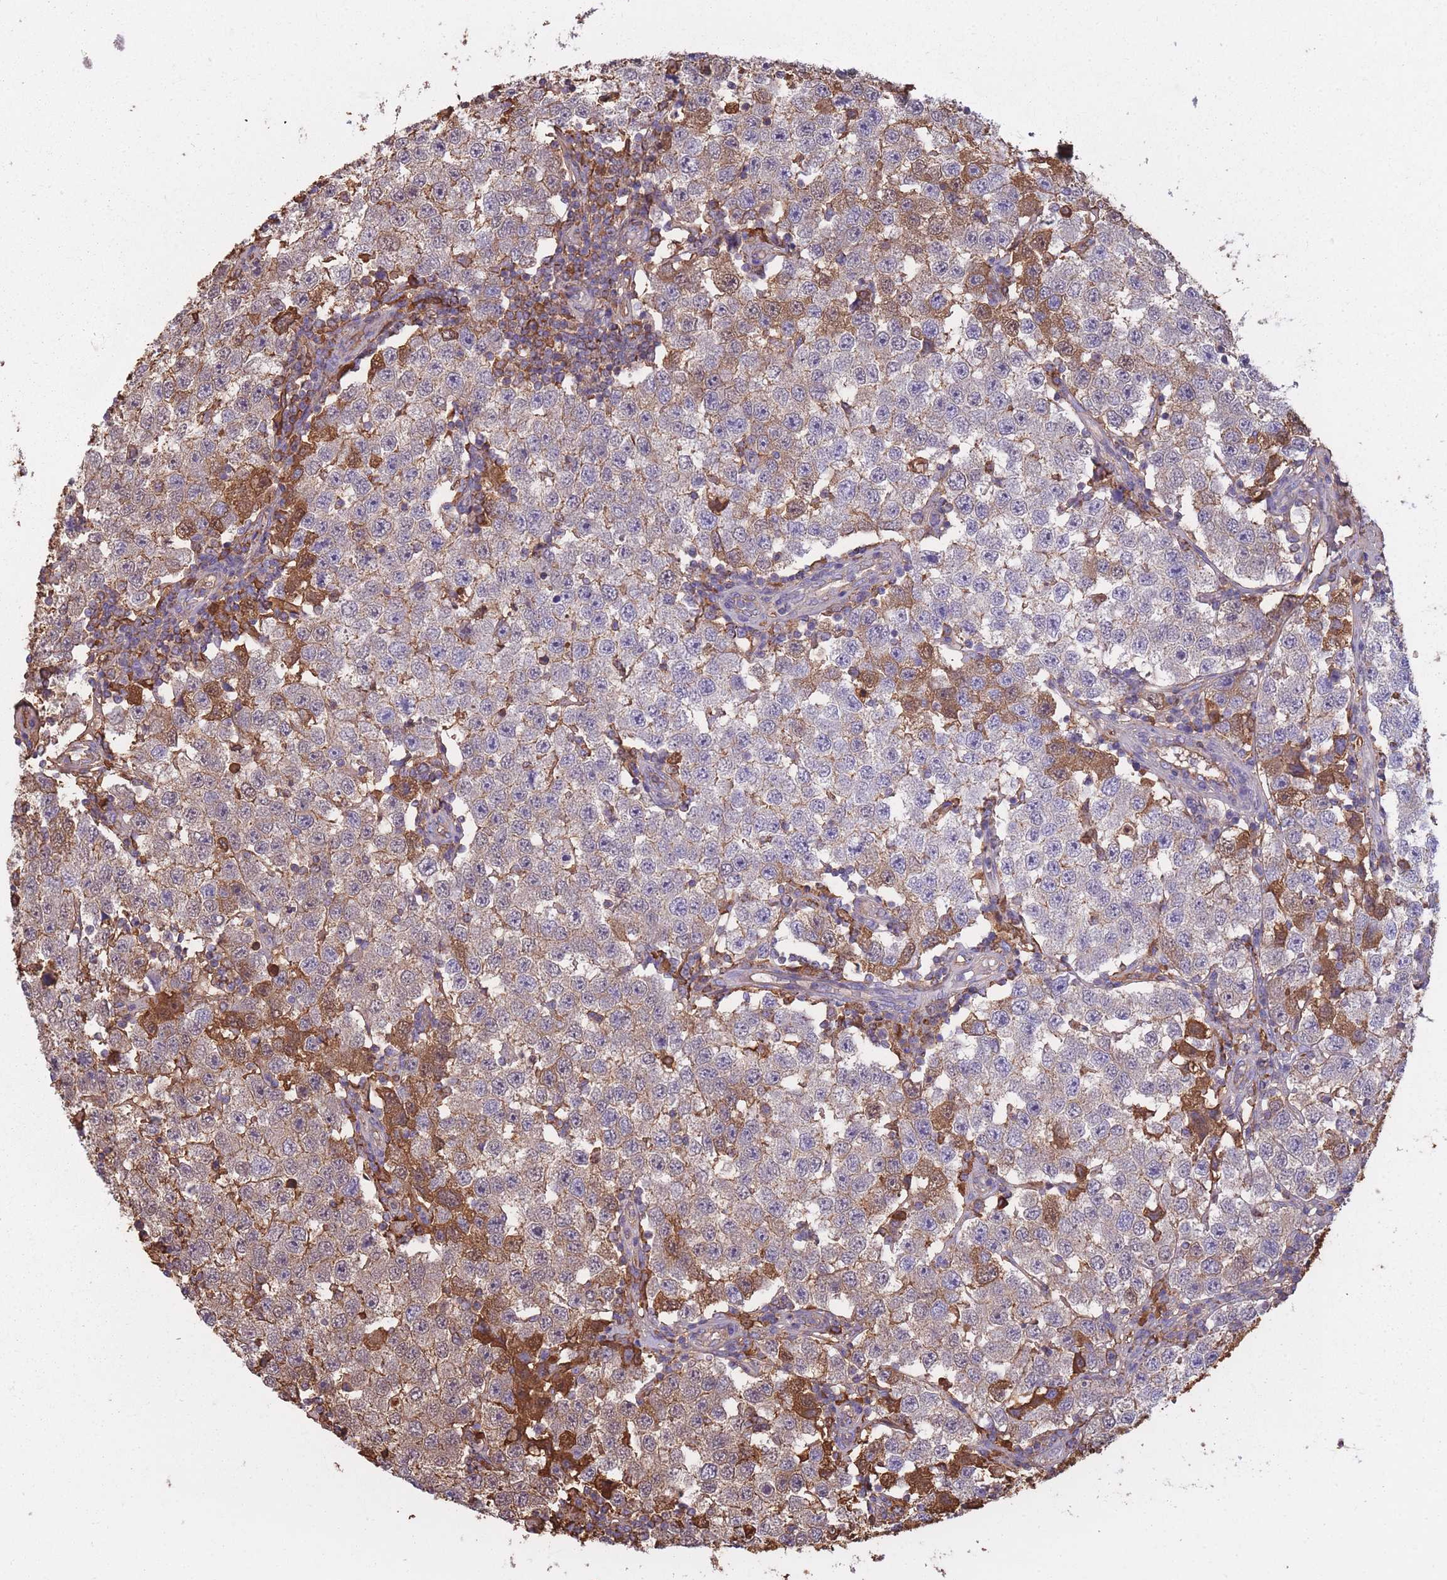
{"staining": {"intensity": "moderate", "quantity": "<25%", "location": "cytoplasmic/membranous"}, "tissue": "testis cancer", "cell_type": "Tumor cells", "image_type": "cancer", "snomed": [{"axis": "morphology", "description": "Seminoma, NOS"}, {"axis": "topography", "description": "Testis"}], "caption": "Tumor cells display low levels of moderate cytoplasmic/membranous positivity in approximately <25% of cells in human testis cancer (seminoma).", "gene": "KAT2A", "patient": {"sex": "male", "age": 34}}